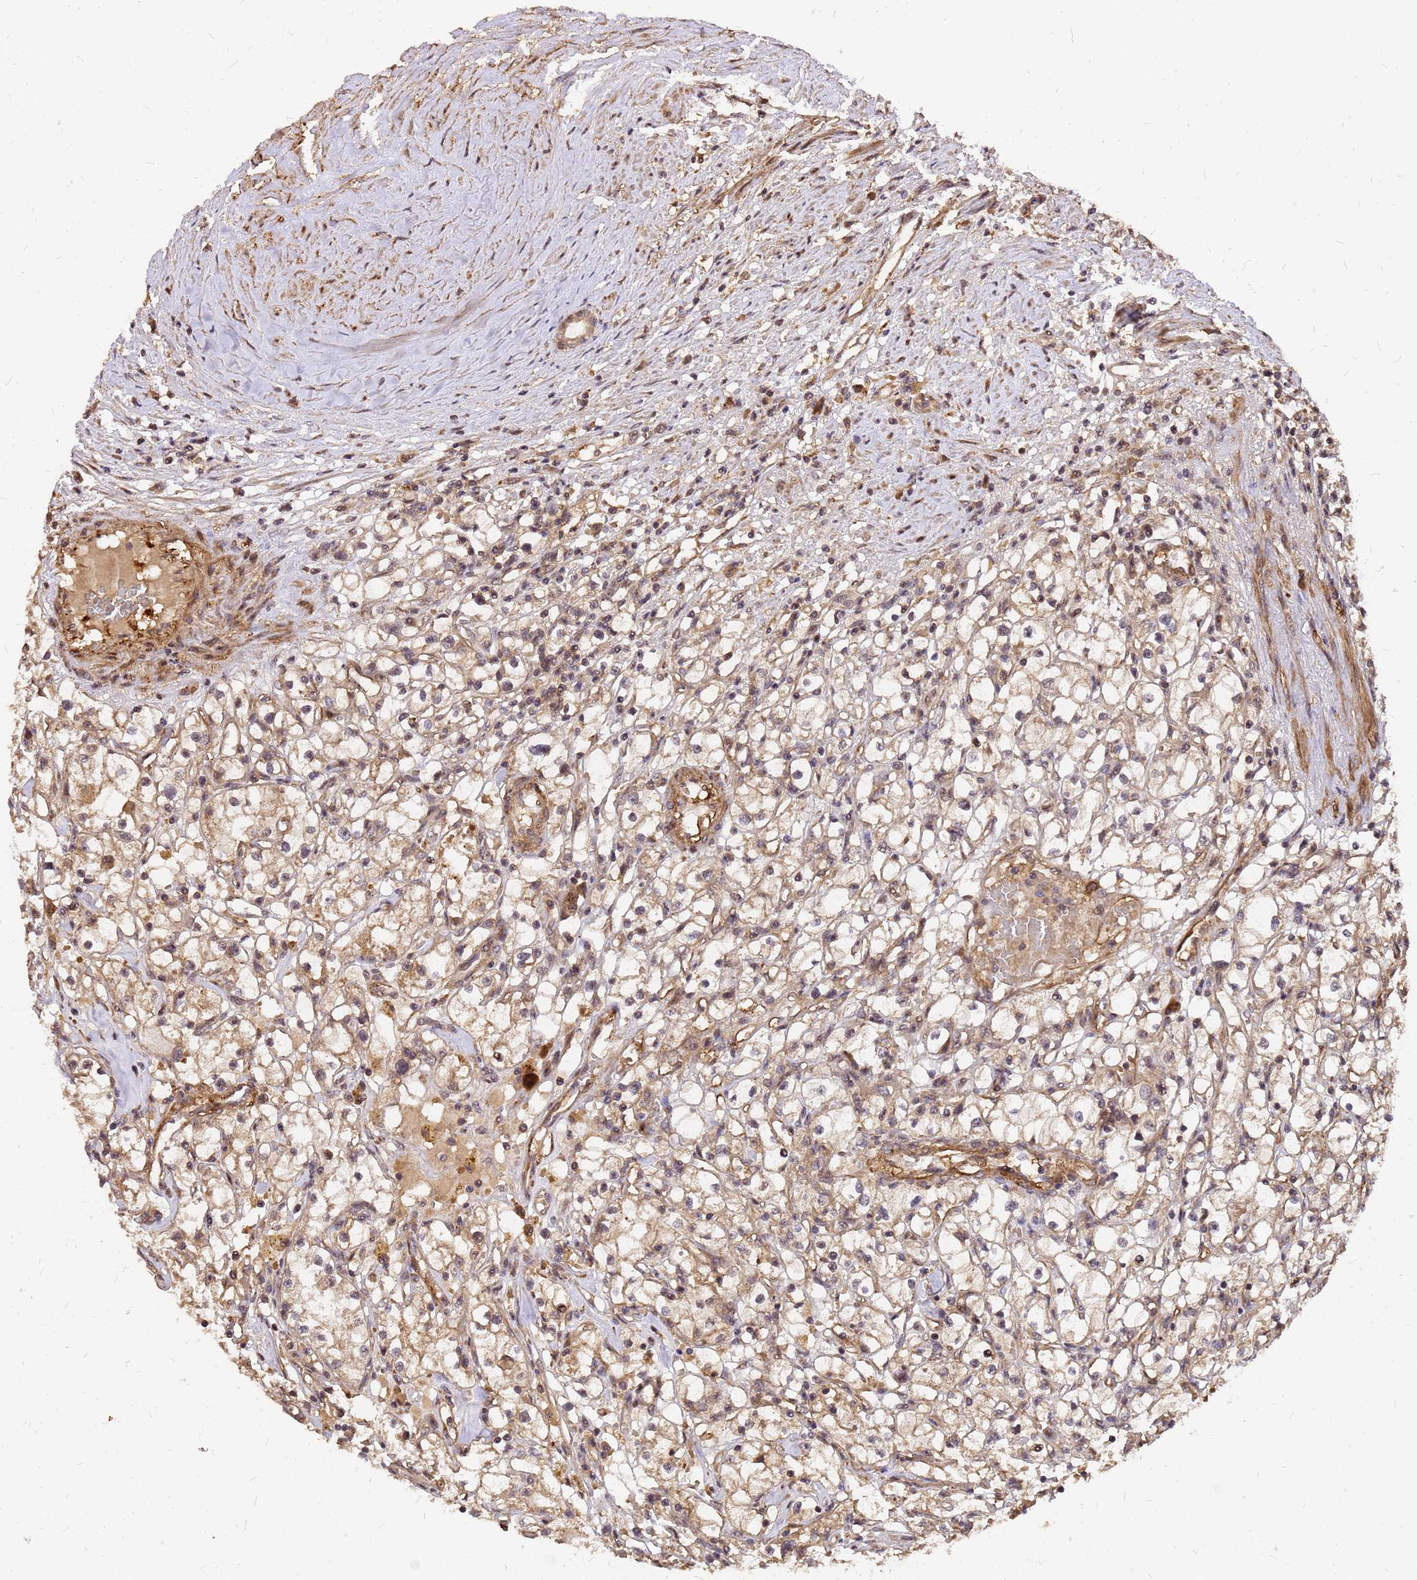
{"staining": {"intensity": "moderate", "quantity": ">75%", "location": "cytoplasmic/membranous"}, "tissue": "renal cancer", "cell_type": "Tumor cells", "image_type": "cancer", "snomed": [{"axis": "morphology", "description": "Adenocarcinoma, NOS"}, {"axis": "topography", "description": "Kidney"}], "caption": "Adenocarcinoma (renal) was stained to show a protein in brown. There is medium levels of moderate cytoplasmic/membranous staining in about >75% of tumor cells.", "gene": "GPATCH8", "patient": {"sex": "male", "age": 56}}